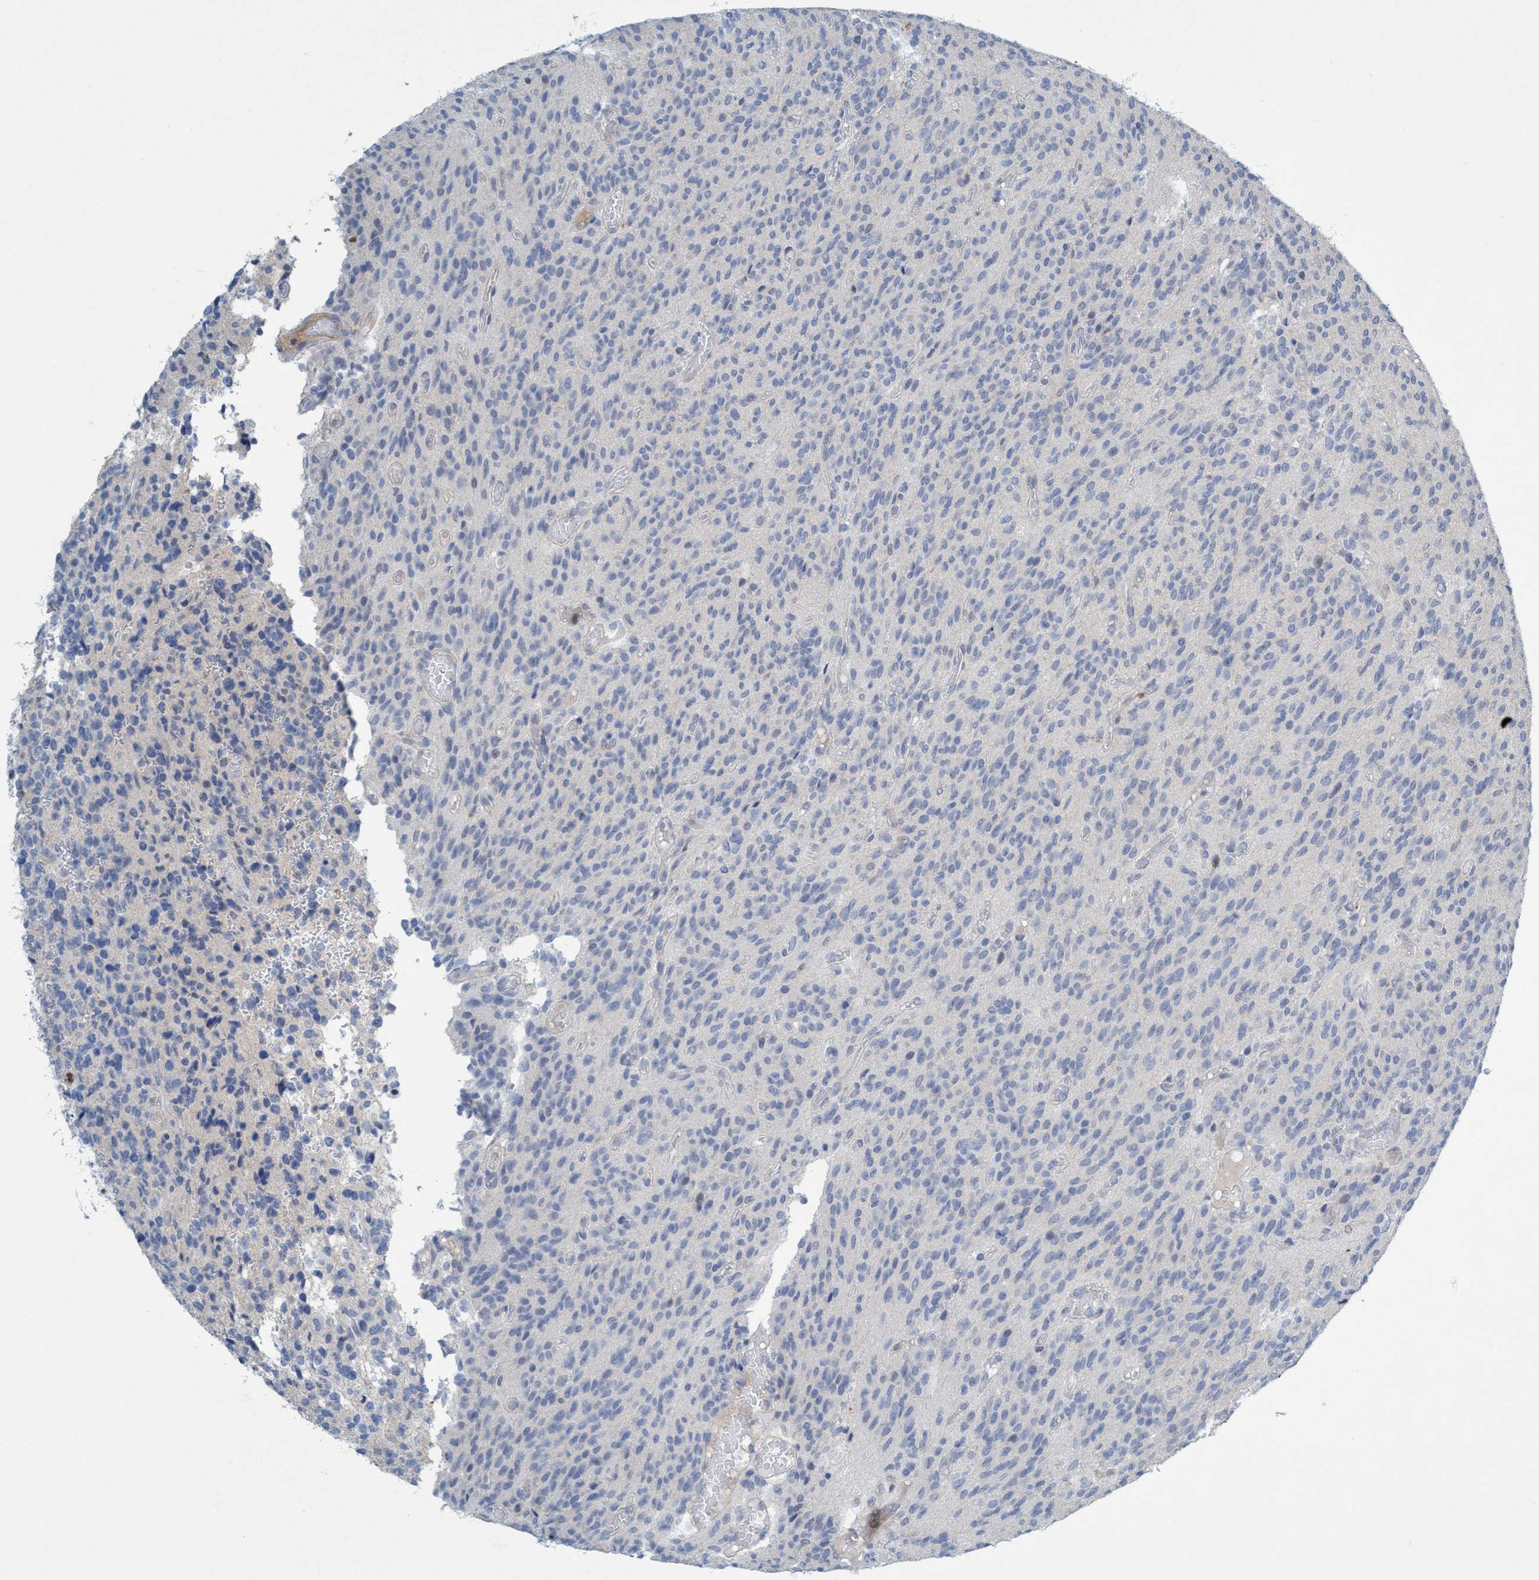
{"staining": {"intensity": "negative", "quantity": "none", "location": "none"}, "tissue": "glioma", "cell_type": "Tumor cells", "image_type": "cancer", "snomed": [{"axis": "morphology", "description": "Glioma, malignant, High grade"}, {"axis": "topography", "description": "Brain"}], "caption": "Micrograph shows no significant protein positivity in tumor cells of glioma. (Immunohistochemistry (ihc), brightfield microscopy, high magnification).", "gene": "RNF208", "patient": {"sex": "male", "age": 34}}